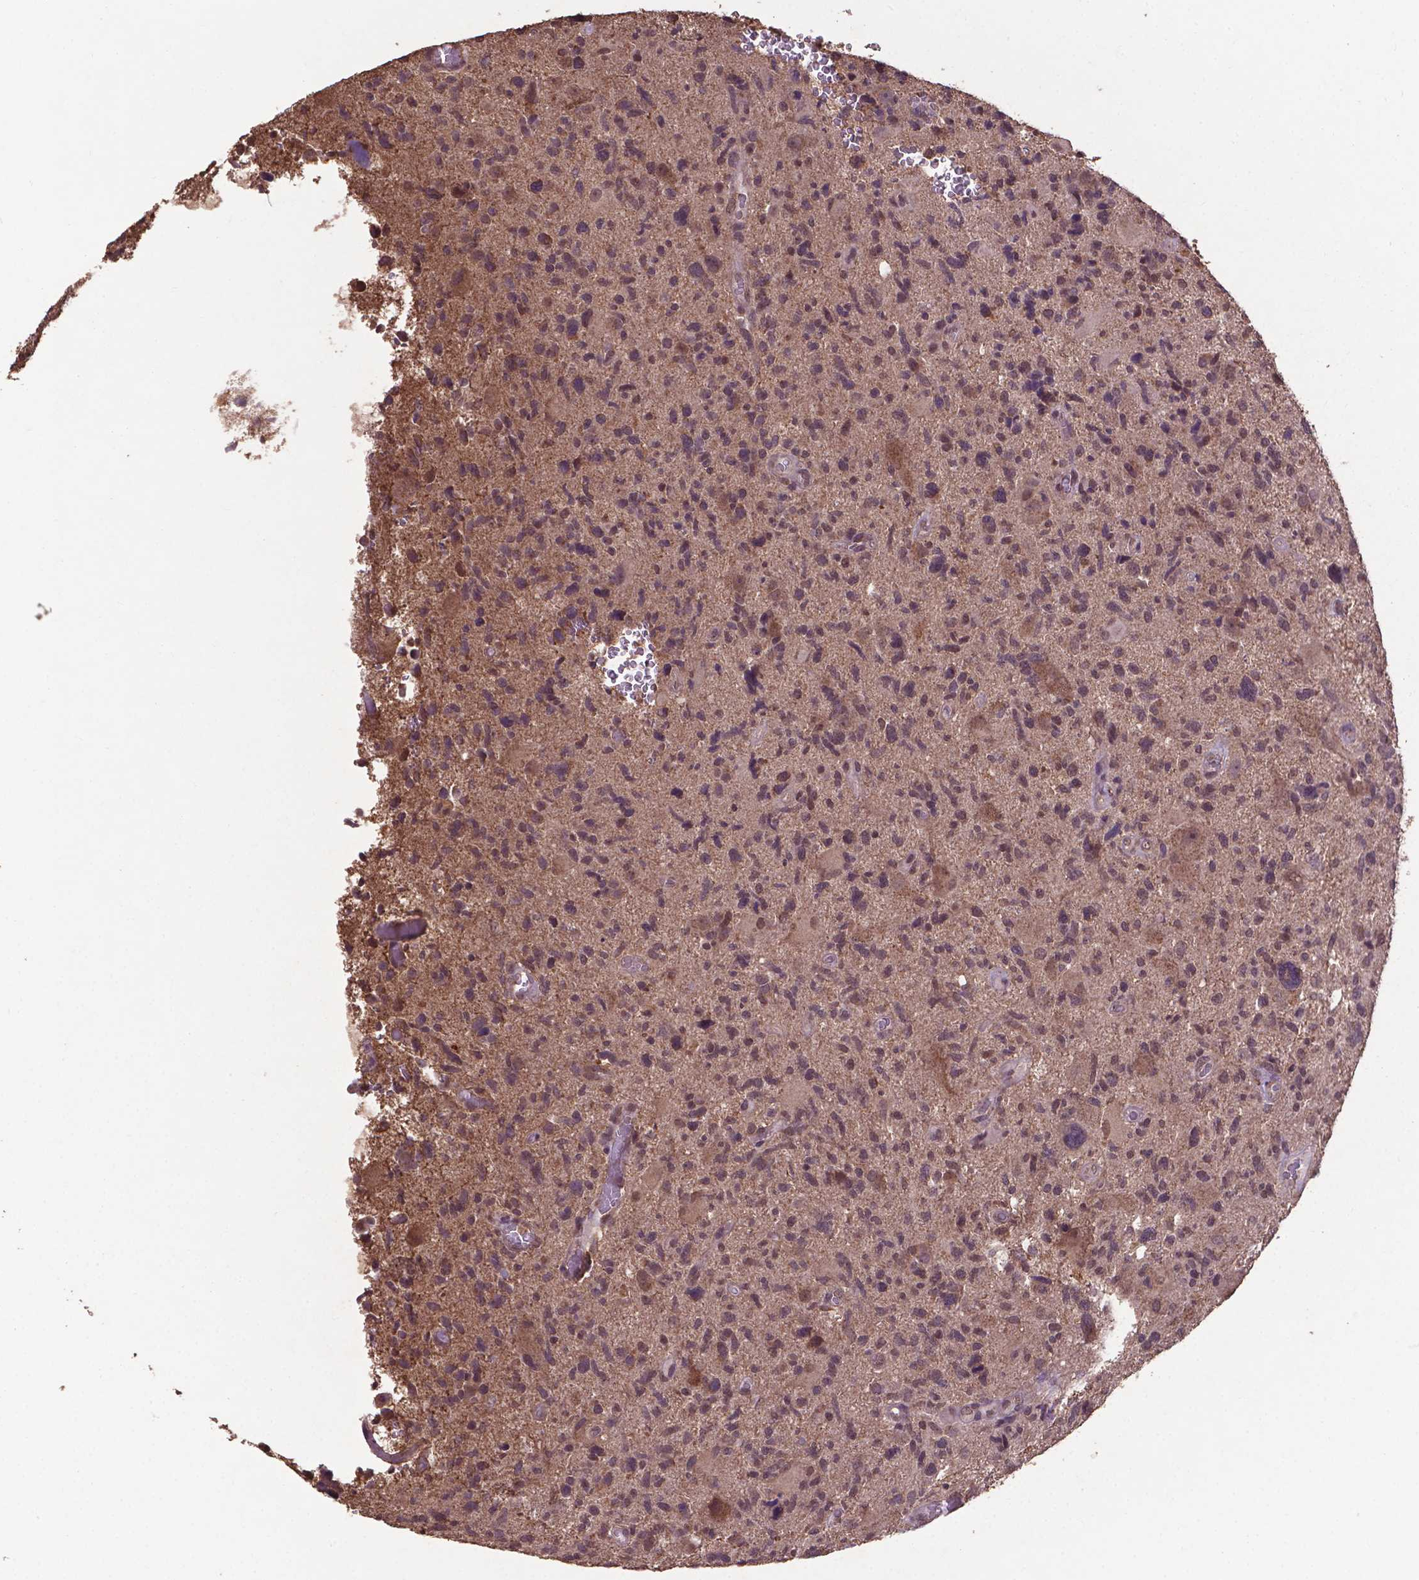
{"staining": {"intensity": "weak", "quantity": "<25%", "location": "cytoplasmic/membranous"}, "tissue": "glioma", "cell_type": "Tumor cells", "image_type": "cancer", "snomed": [{"axis": "morphology", "description": "Glioma, malignant, High grade"}, {"axis": "topography", "description": "Brain"}], "caption": "IHC of malignant glioma (high-grade) displays no expression in tumor cells.", "gene": "DCAF1", "patient": {"sex": "male", "age": 49}}